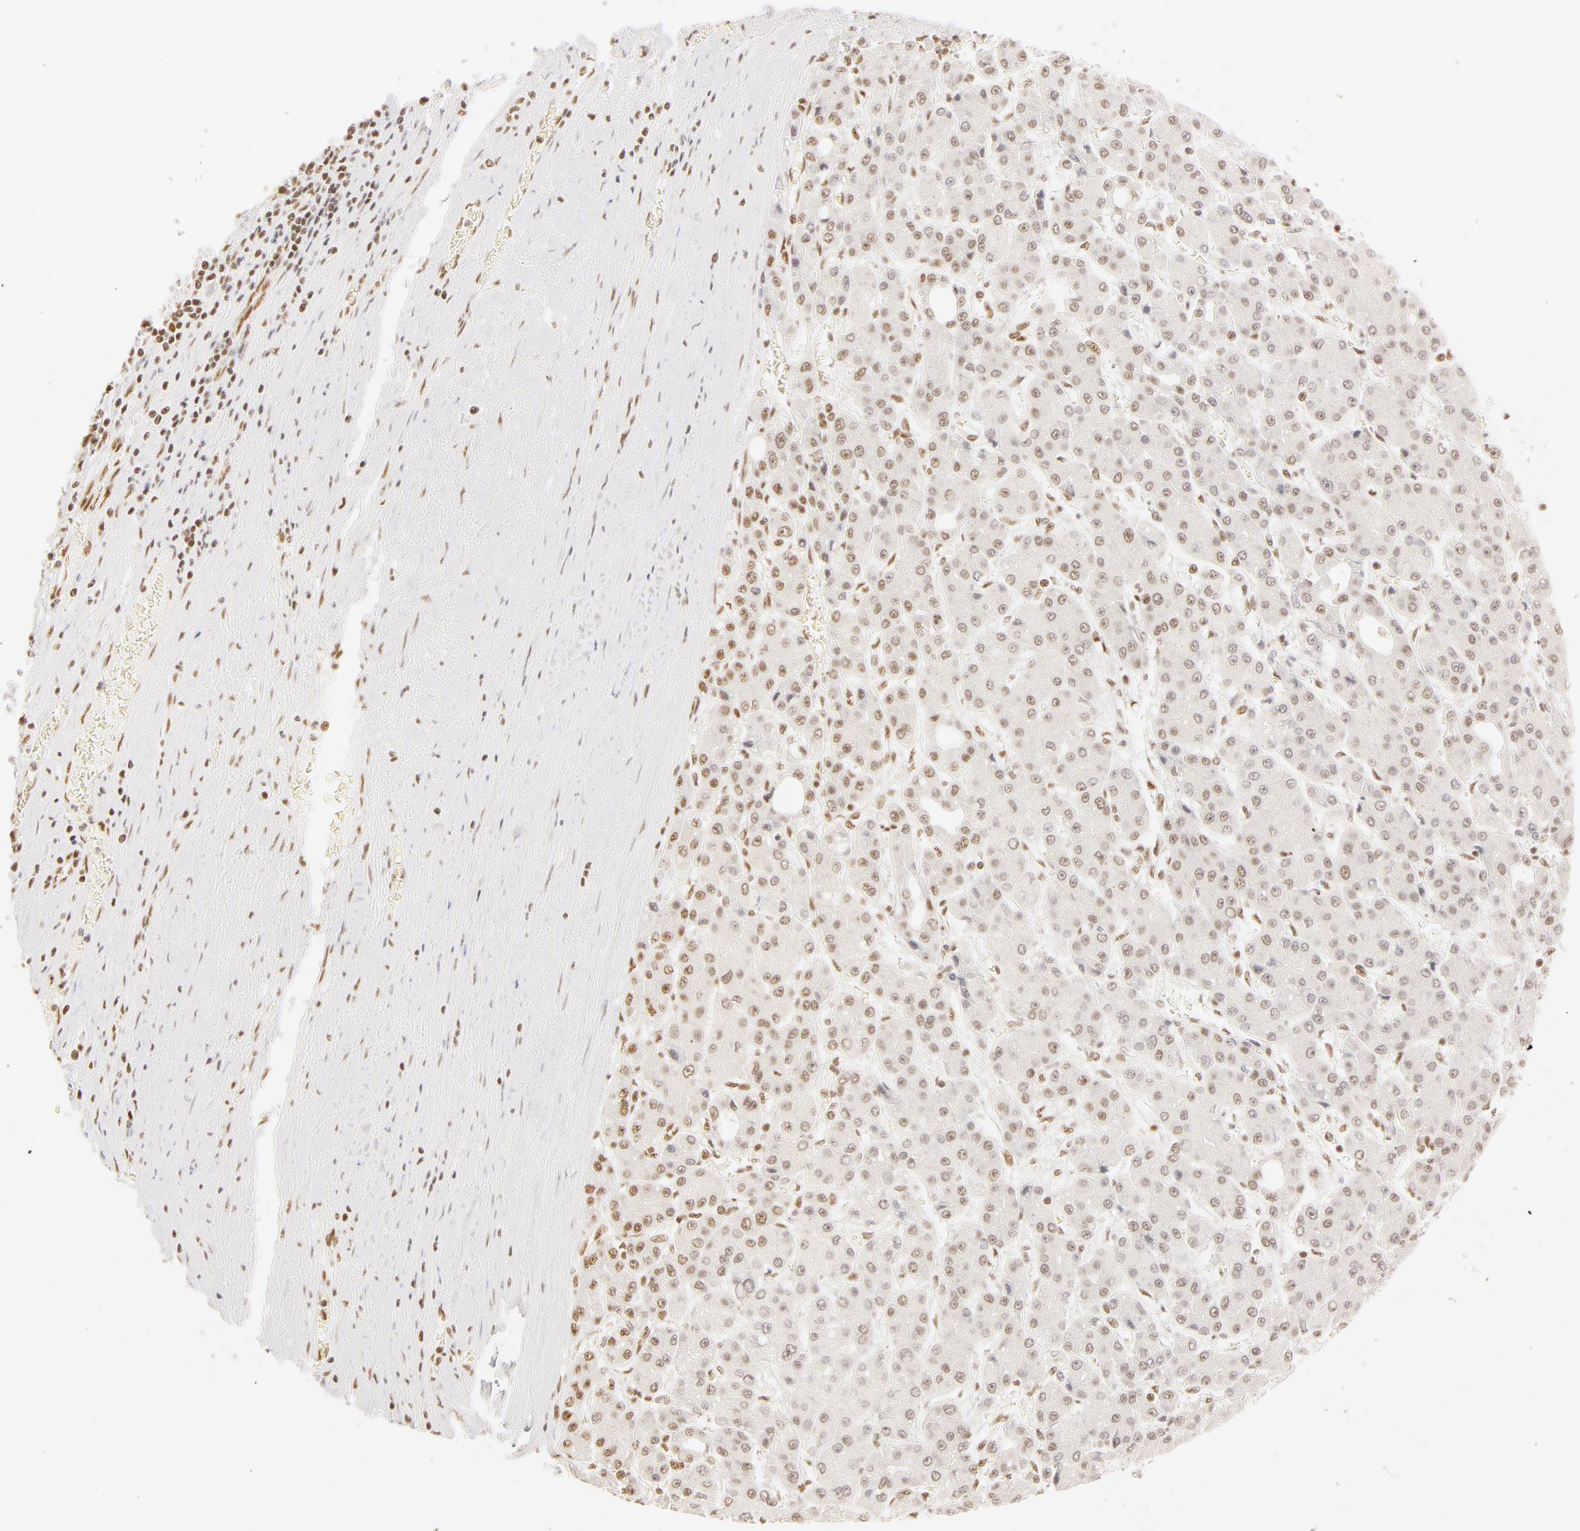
{"staining": {"intensity": "weak", "quantity": "<25%", "location": "nuclear"}, "tissue": "liver cancer", "cell_type": "Tumor cells", "image_type": "cancer", "snomed": [{"axis": "morphology", "description": "Carcinoma, Hepatocellular, NOS"}, {"axis": "topography", "description": "Liver"}], "caption": "Immunohistochemistry (IHC) histopathology image of liver cancer stained for a protein (brown), which demonstrates no positivity in tumor cells.", "gene": "RBM39", "patient": {"sex": "male", "age": 69}}